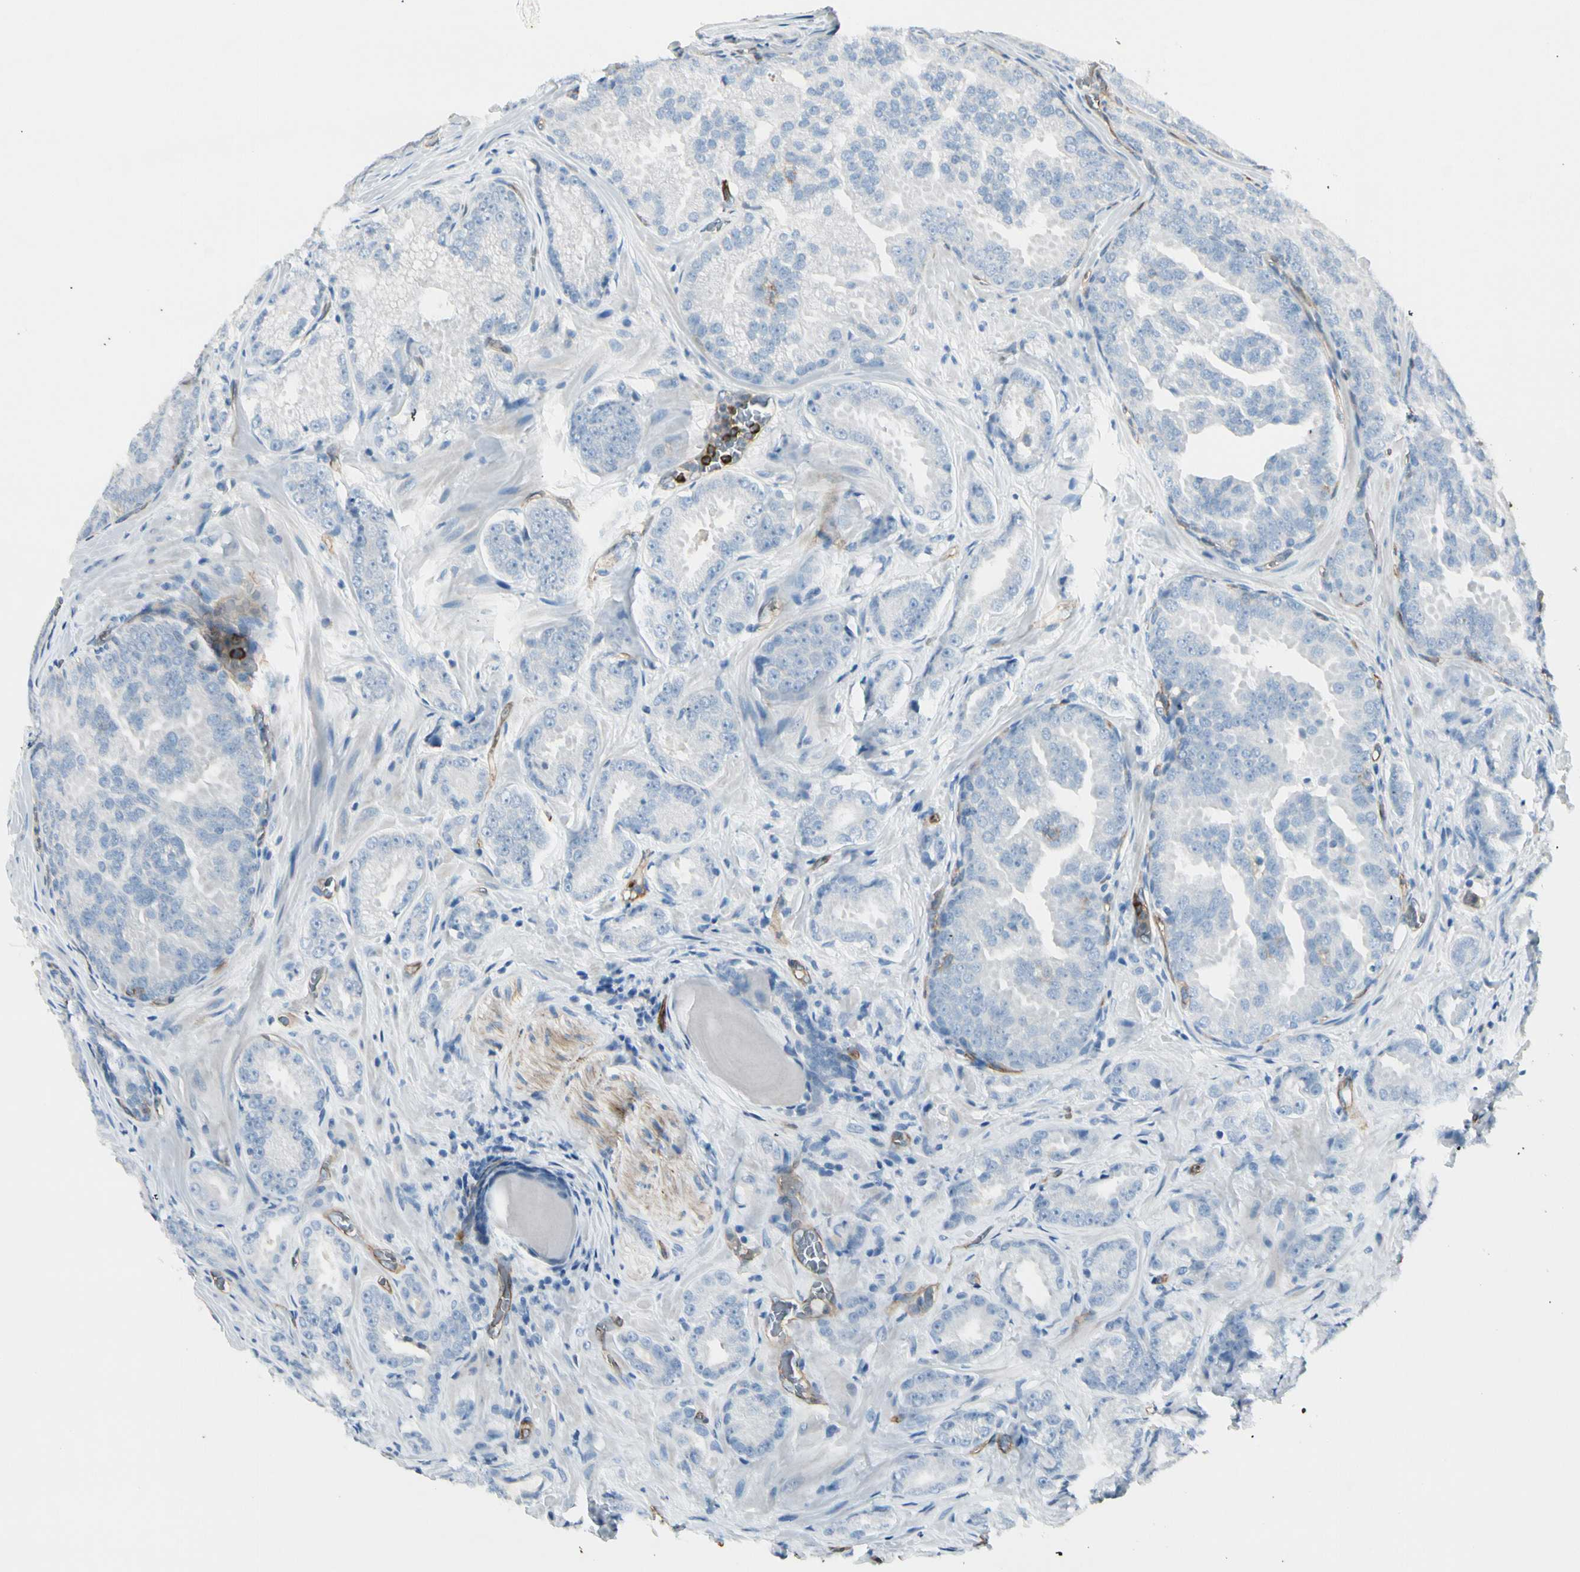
{"staining": {"intensity": "negative", "quantity": "none", "location": "none"}, "tissue": "prostate cancer", "cell_type": "Tumor cells", "image_type": "cancer", "snomed": [{"axis": "morphology", "description": "Adenocarcinoma, High grade"}, {"axis": "topography", "description": "Prostate"}], "caption": "There is no significant expression in tumor cells of prostate high-grade adenocarcinoma. Brightfield microscopy of immunohistochemistry (IHC) stained with DAB (3,3'-diaminobenzidine) (brown) and hematoxylin (blue), captured at high magnification.", "gene": "CD93", "patient": {"sex": "male", "age": 64}}